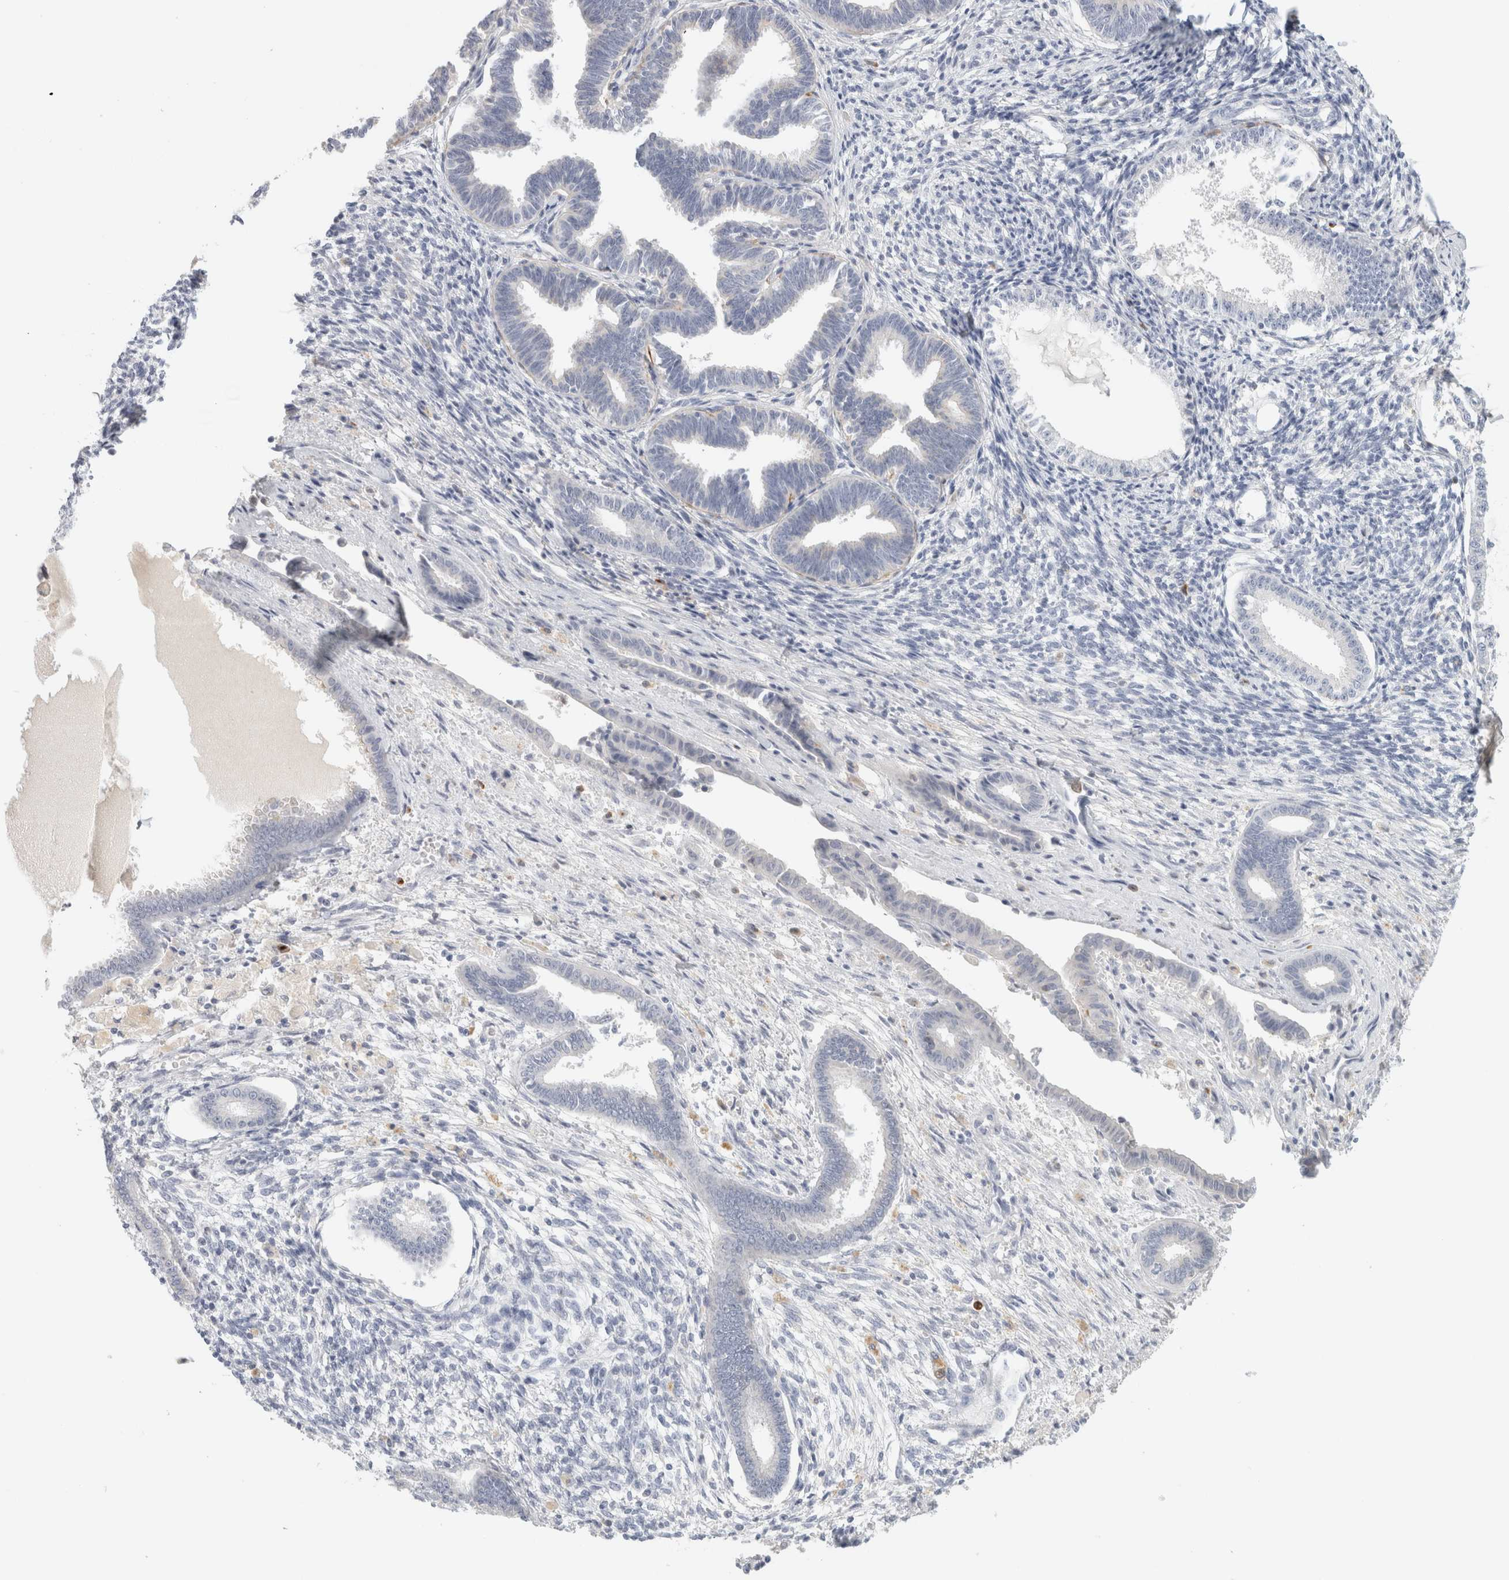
{"staining": {"intensity": "negative", "quantity": "none", "location": "none"}, "tissue": "endometrium", "cell_type": "Cells in endometrial stroma", "image_type": "normal", "snomed": [{"axis": "morphology", "description": "Normal tissue, NOS"}, {"axis": "topography", "description": "Endometrium"}], "caption": "Immunohistochemical staining of benign human endometrium exhibits no significant staining in cells in endometrial stroma. (Immunohistochemistry (ihc), brightfield microscopy, high magnification).", "gene": "FGL2", "patient": {"sex": "female", "age": 56}}